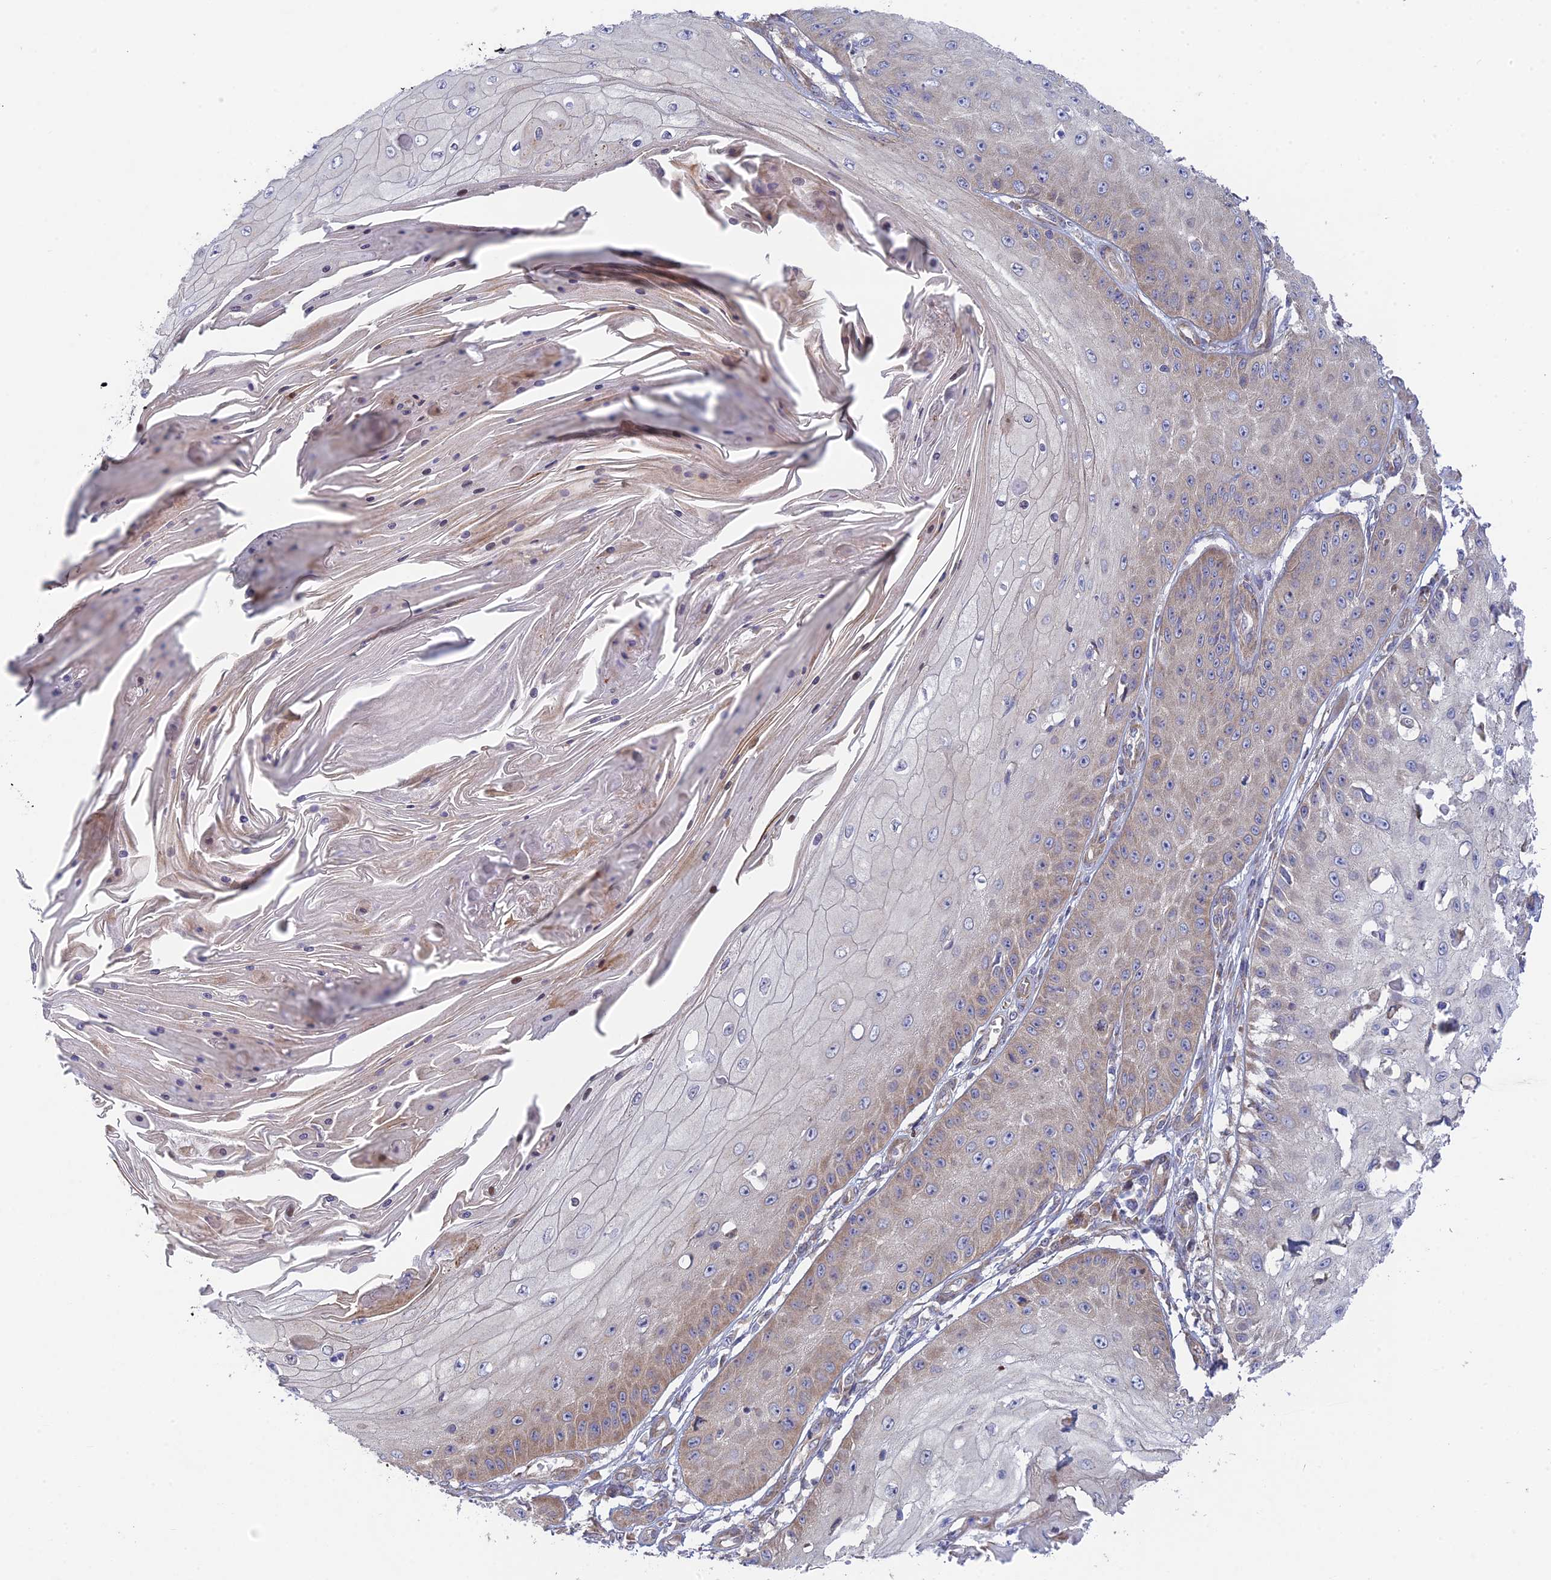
{"staining": {"intensity": "weak", "quantity": "<25%", "location": "cytoplasmic/membranous"}, "tissue": "skin cancer", "cell_type": "Tumor cells", "image_type": "cancer", "snomed": [{"axis": "morphology", "description": "Squamous cell carcinoma, NOS"}, {"axis": "topography", "description": "Skin"}], "caption": "DAB (3,3'-diaminobenzidine) immunohistochemical staining of skin cancer displays no significant positivity in tumor cells. The staining is performed using DAB brown chromogen with nuclei counter-stained in using hematoxylin.", "gene": "INCA1", "patient": {"sex": "male", "age": 70}}